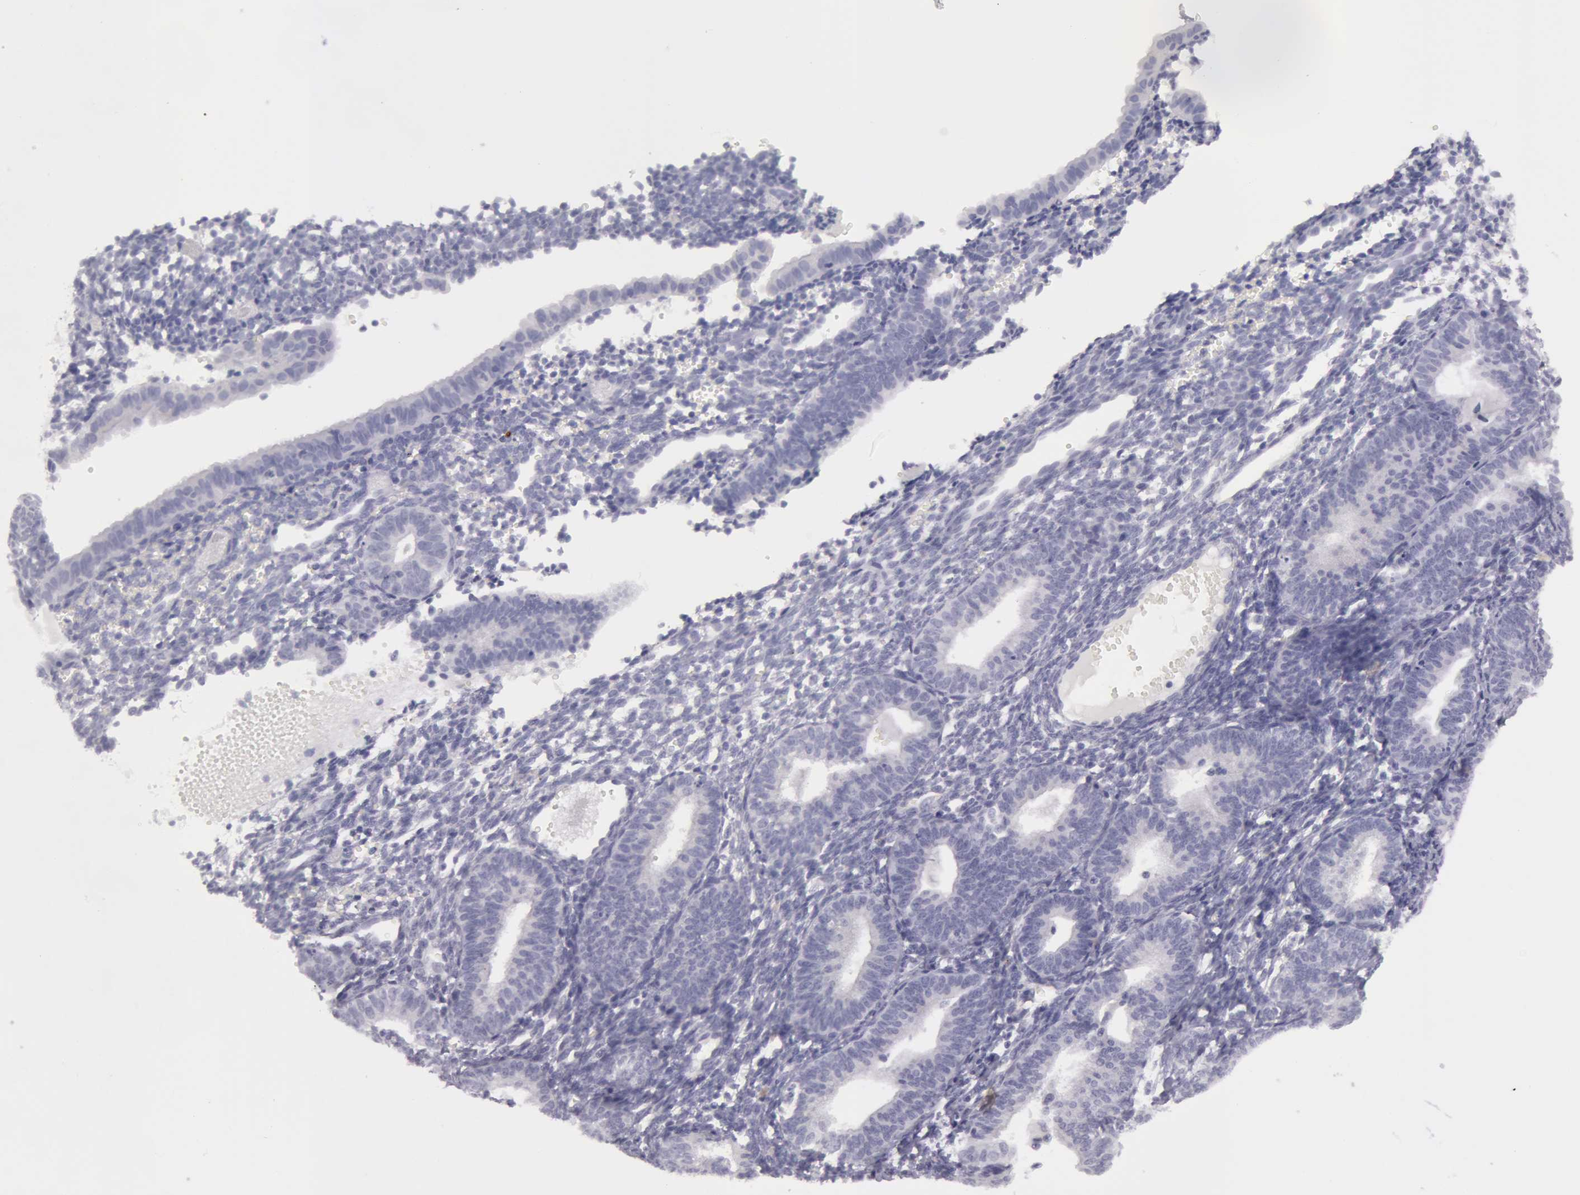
{"staining": {"intensity": "negative", "quantity": "none", "location": "none"}, "tissue": "endometrium", "cell_type": "Cells in endometrial stroma", "image_type": "normal", "snomed": [{"axis": "morphology", "description": "Normal tissue, NOS"}, {"axis": "topography", "description": "Endometrium"}], "caption": "A photomicrograph of endometrium stained for a protein displays no brown staining in cells in endometrial stroma. (Immunohistochemistry (ihc), brightfield microscopy, high magnification).", "gene": "AMACR", "patient": {"sex": "female", "age": 61}}